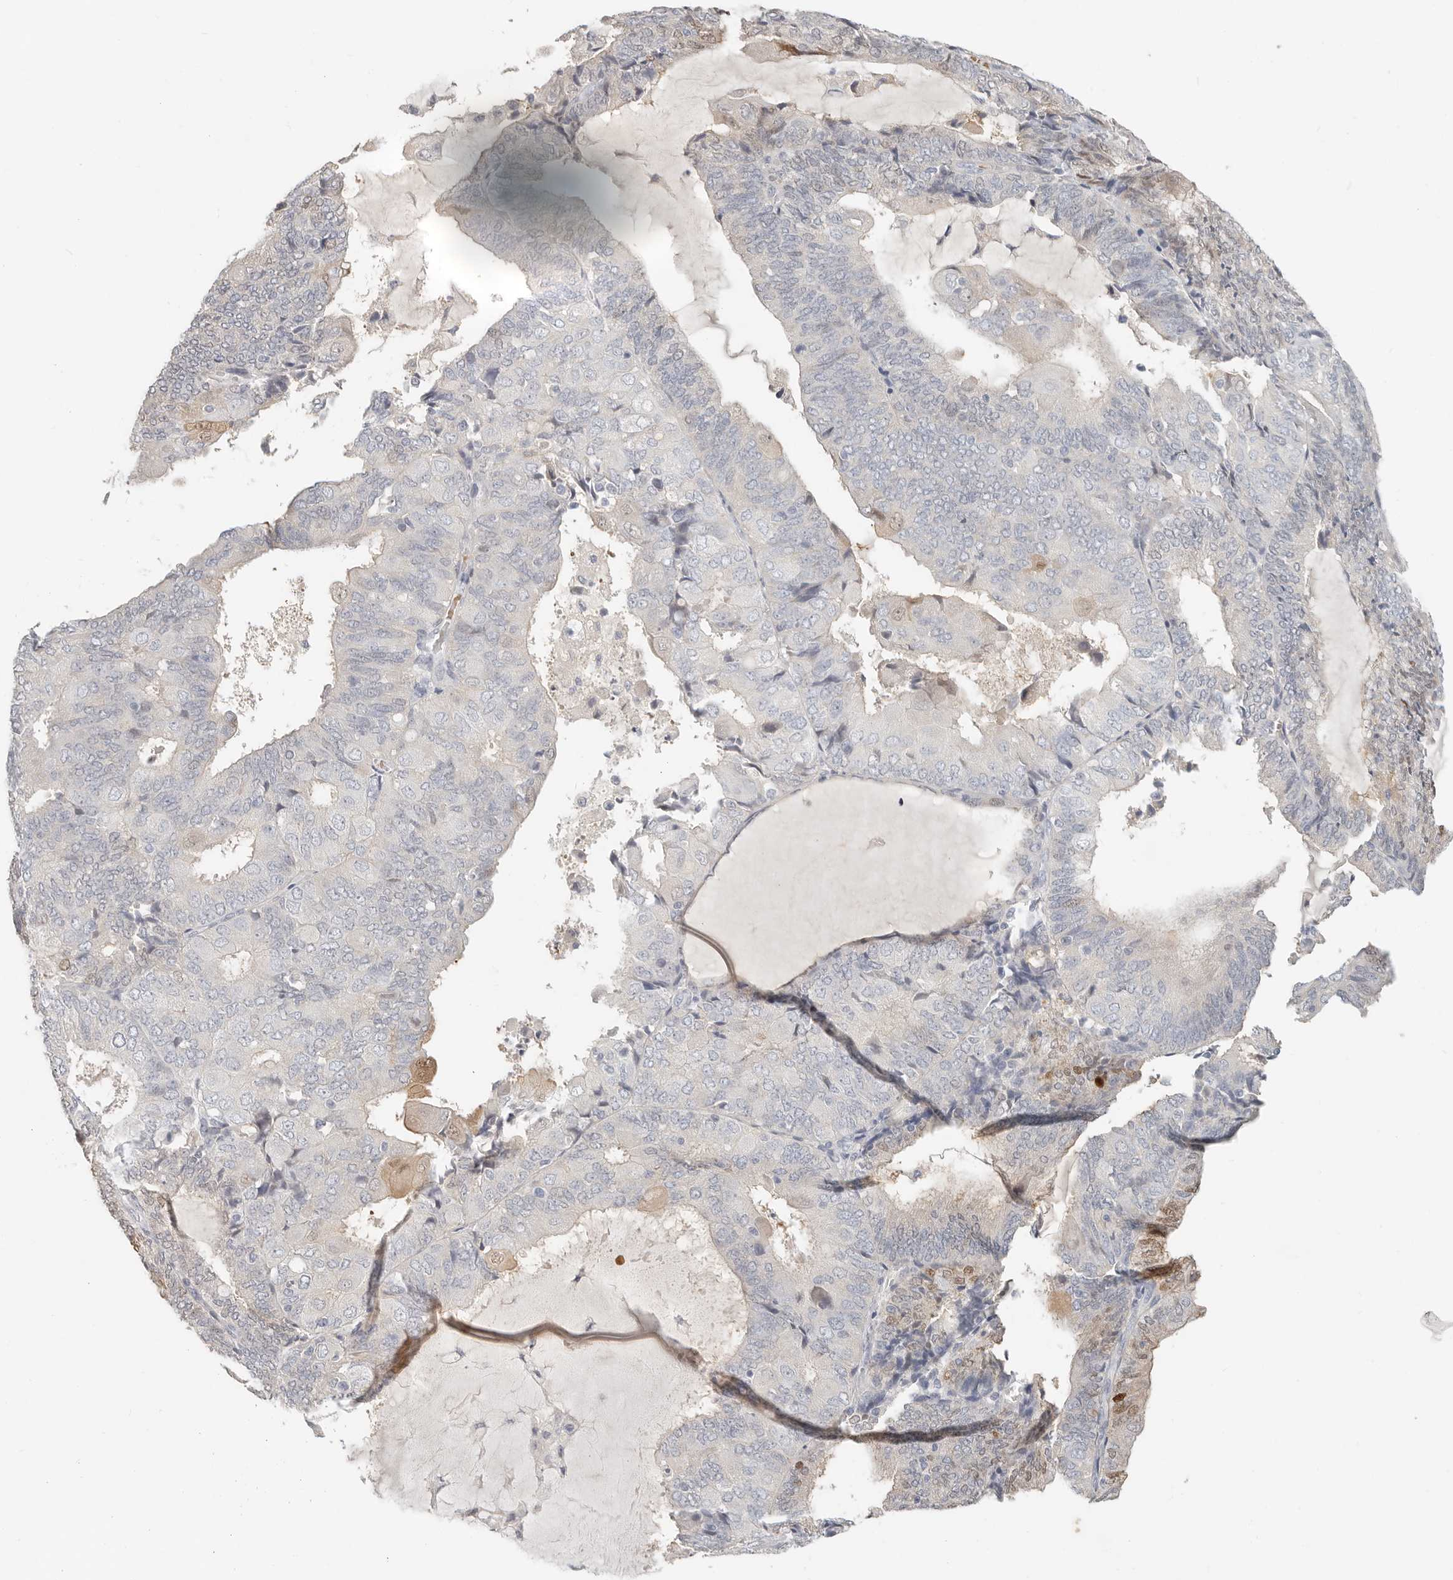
{"staining": {"intensity": "moderate", "quantity": "<25%", "location": "cytoplasmic/membranous,nuclear"}, "tissue": "endometrial cancer", "cell_type": "Tumor cells", "image_type": "cancer", "snomed": [{"axis": "morphology", "description": "Adenocarcinoma, NOS"}, {"axis": "topography", "description": "Endometrium"}], "caption": "A brown stain labels moderate cytoplasmic/membranous and nuclear staining of a protein in endometrial adenocarcinoma tumor cells.", "gene": "TMEM63B", "patient": {"sex": "female", "age": 81}}